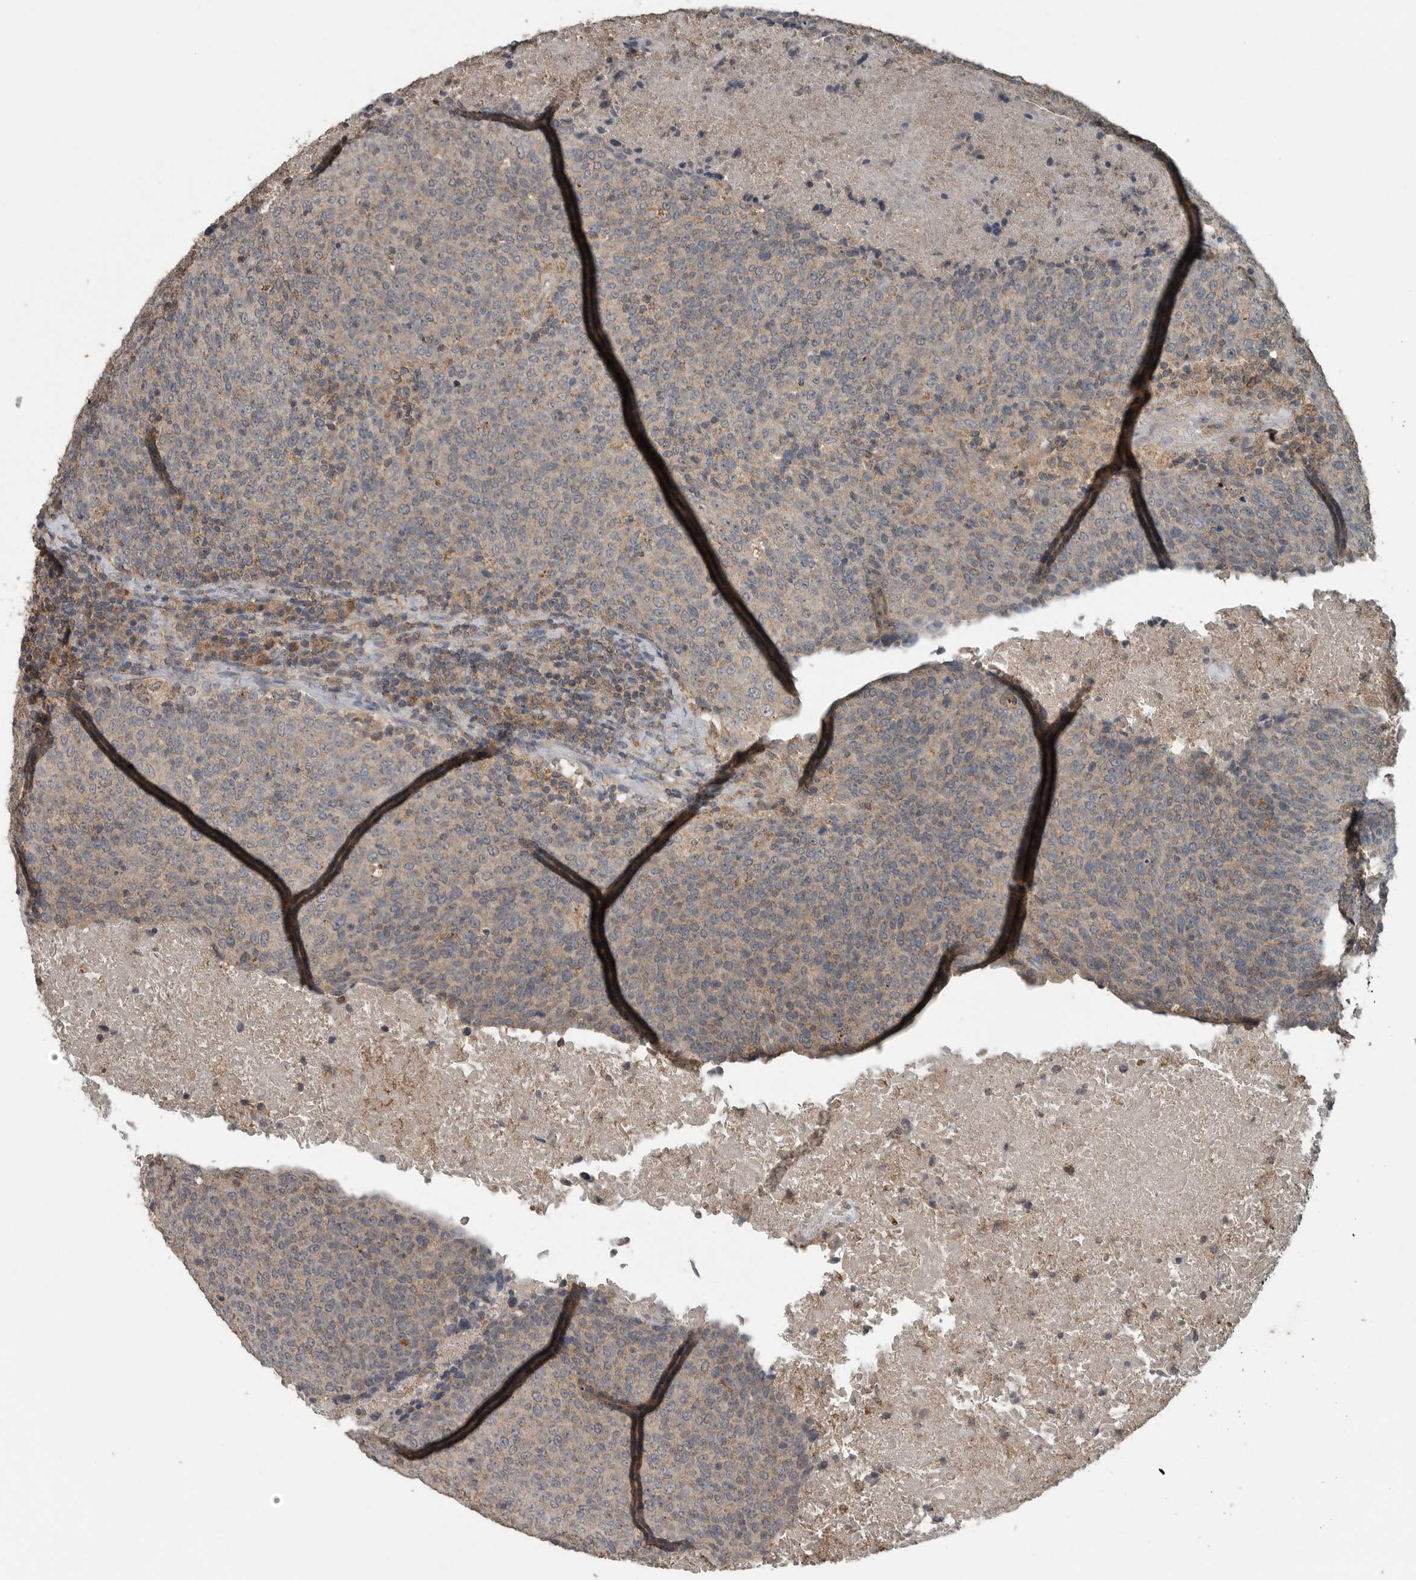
{"staining": {"intensity": "weak", "quantity": "25%-75%", "location": "cytoplasmic/membranous"}, "tissue": "head and neck cancer", "cell_type": "Tumor cells", "image_type": "cancer", "snomed": [{"axis": "morphology", "description": "Squamous cell carcinoma, NOS"}, {"axis": "morphology", "description": "Squamous cell carcinoma, metastatic, NOS"}, {"axis": "topography", "description": "Lymph node"}, {"axis": "topography", "description": "Head-Neck"}], "caption": "Metastatic squamous cell carcinoma (head and neck) was stained to show a protein in brown. There is low levels of weak cytoplasmic/membranous positivity in approximately 25%-75% of tumor cells.", "gene": "IL6ST", "patient": {"sex": "male", "age": 62}}